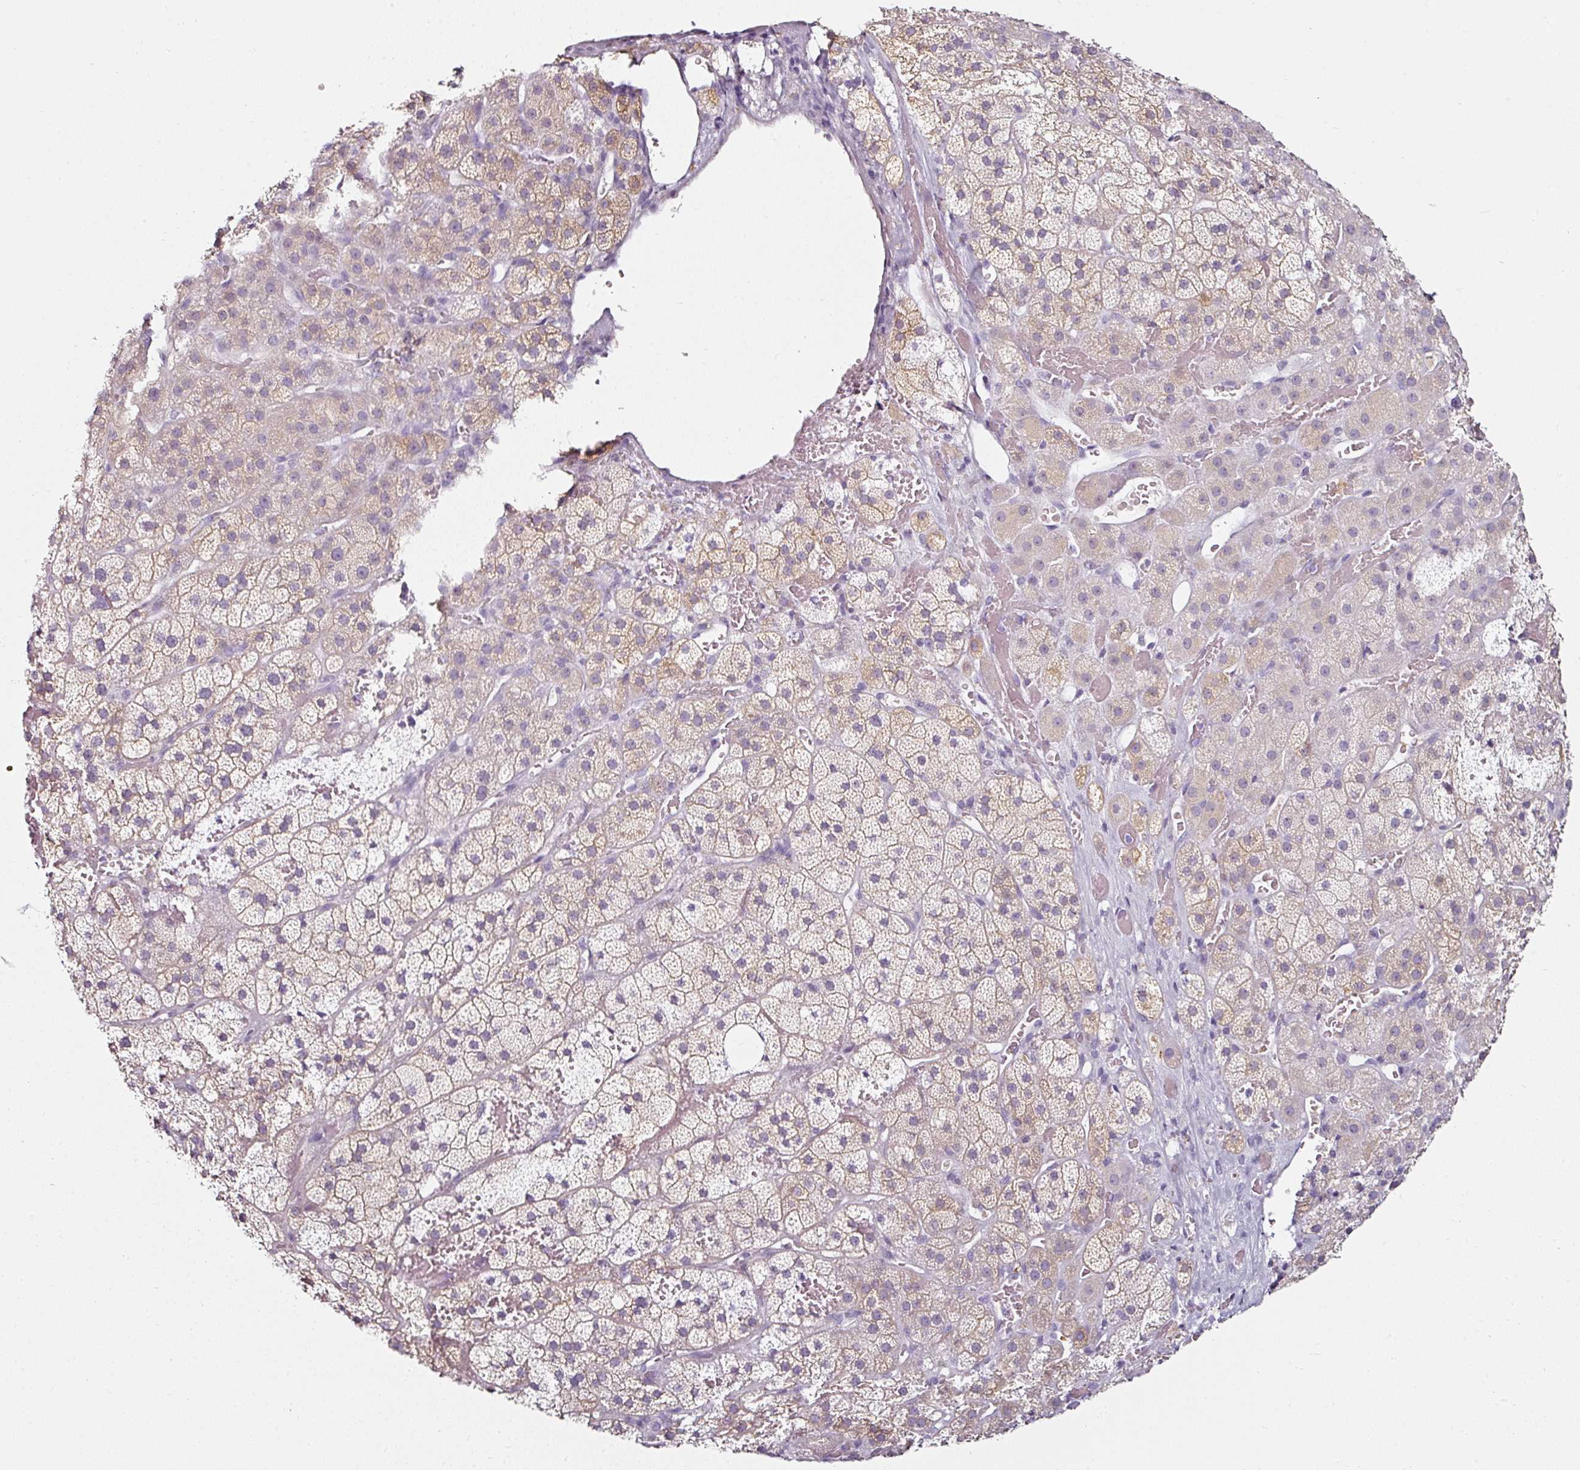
{"staining": {"intensity": "weak", "quantity": "25%-75%", "location": "cytoplasmic/membranous"}, "tissue": "adrenal gland", "cell_type": "Glandular cells", "image_type": "normal", "snomed": [{"axis": "morphology", "description": "Normal tissue, NOS"}, {"axis": "topography", "description": "Adrenal gland"}], "caption": "Immunohistochemical staining of normal adrenal gland shows low levels of weak cytoplasmic/membranous positivity in about 25%-75% of glandular cells. (brown staining indicates protein expression, while blue staining denotes nuclei).", "gene": "CAP2", "patient": {"sex": "male", "age": 57}}